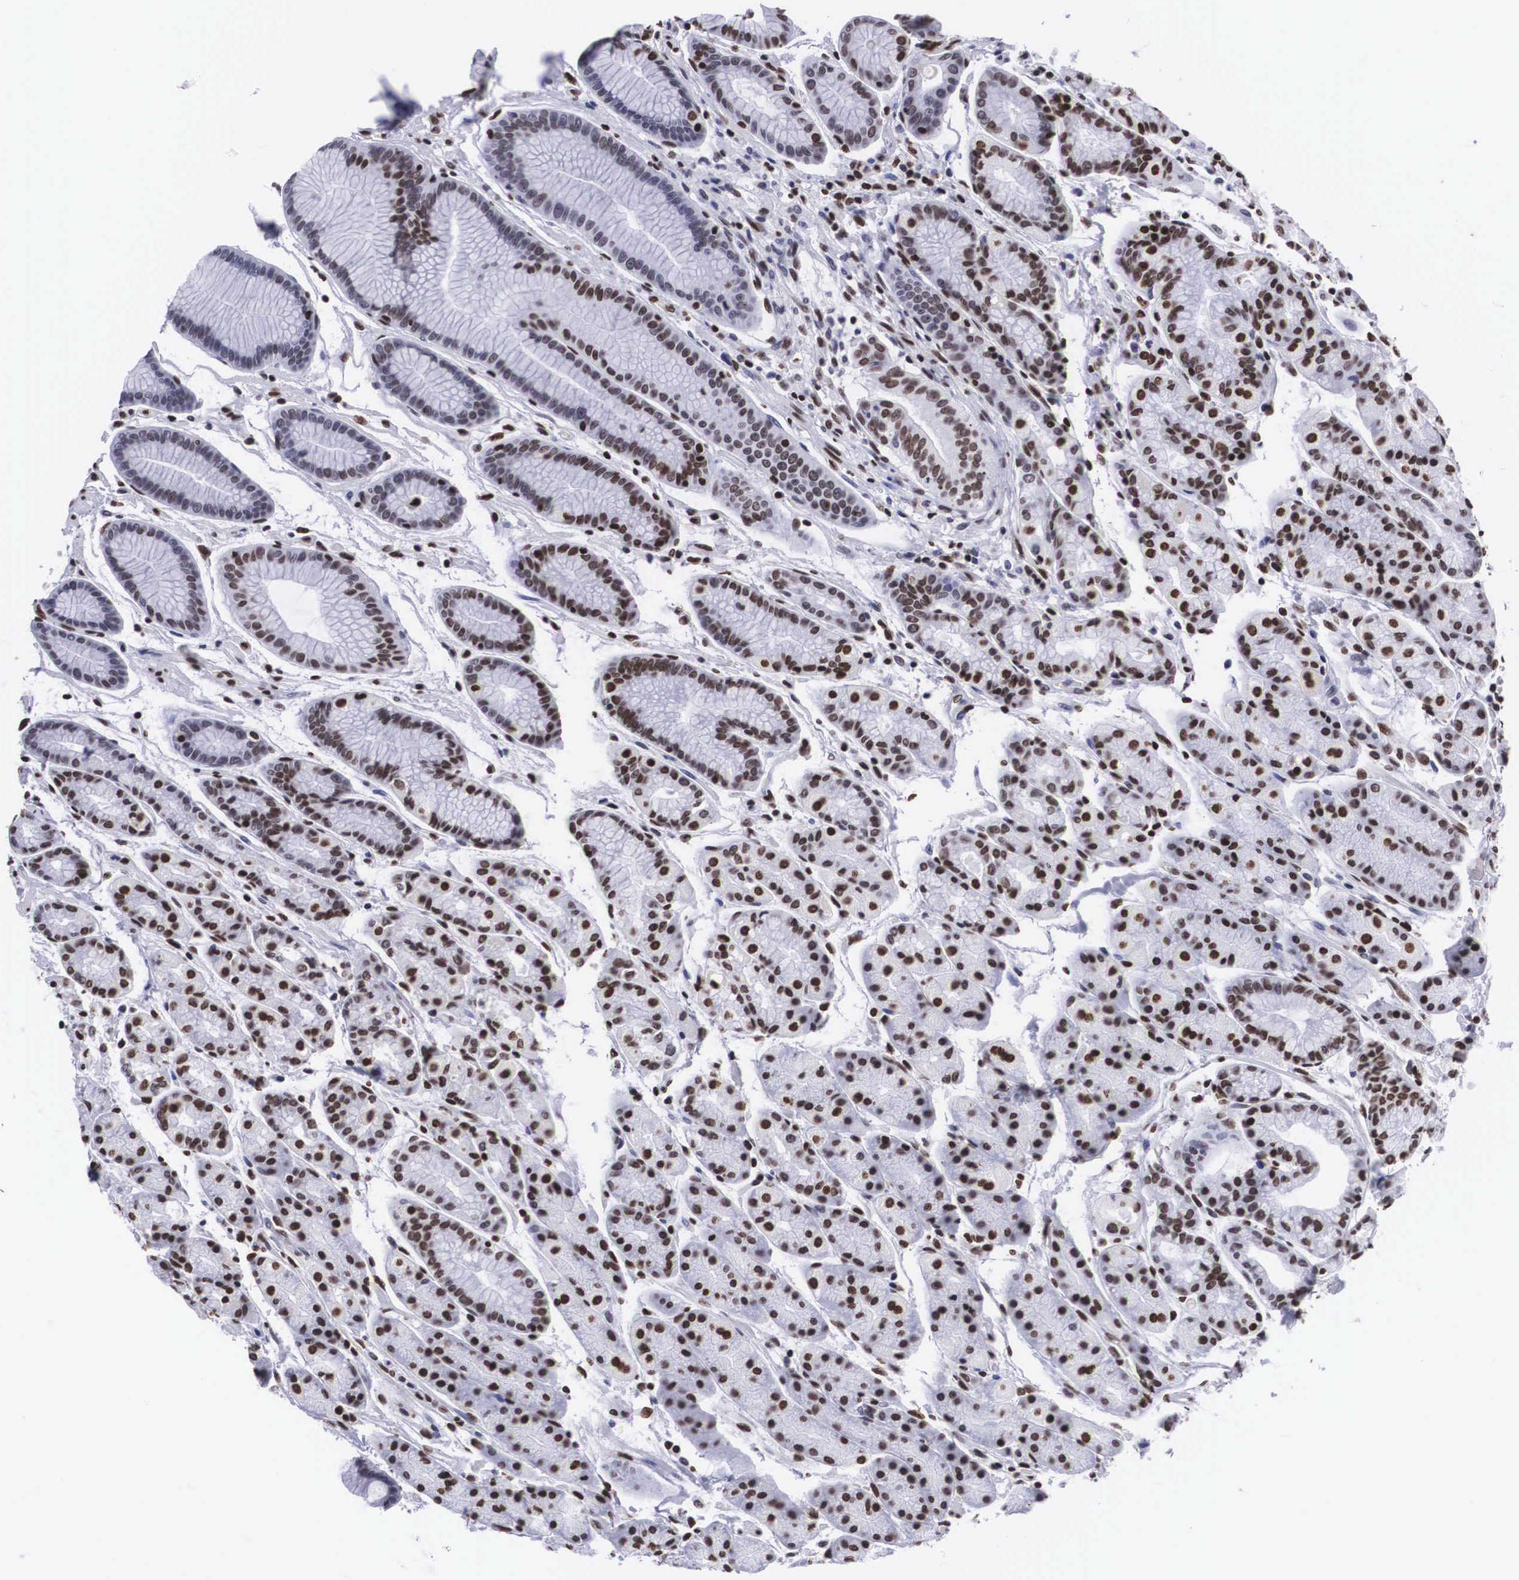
{"staining": {"intensity": "strong", "quantity": "25%-75%", "location": "nuclear"}, "tissue": "stomach", "cell_type": "Glandular cells", "image_type": "normal", "snomed": [{"axis": "morphology", "description": "Normal tissue, NOS"}, {"axis": "topography", "description": "Stomach, upper"}], "caption": "Human stomach stained for a protein (brown) displays strong nuclear positive positivity in about 25%-75% of glandular cells.", "gene": "MECP2", "patient": {"sex": "male", "age": 72}}